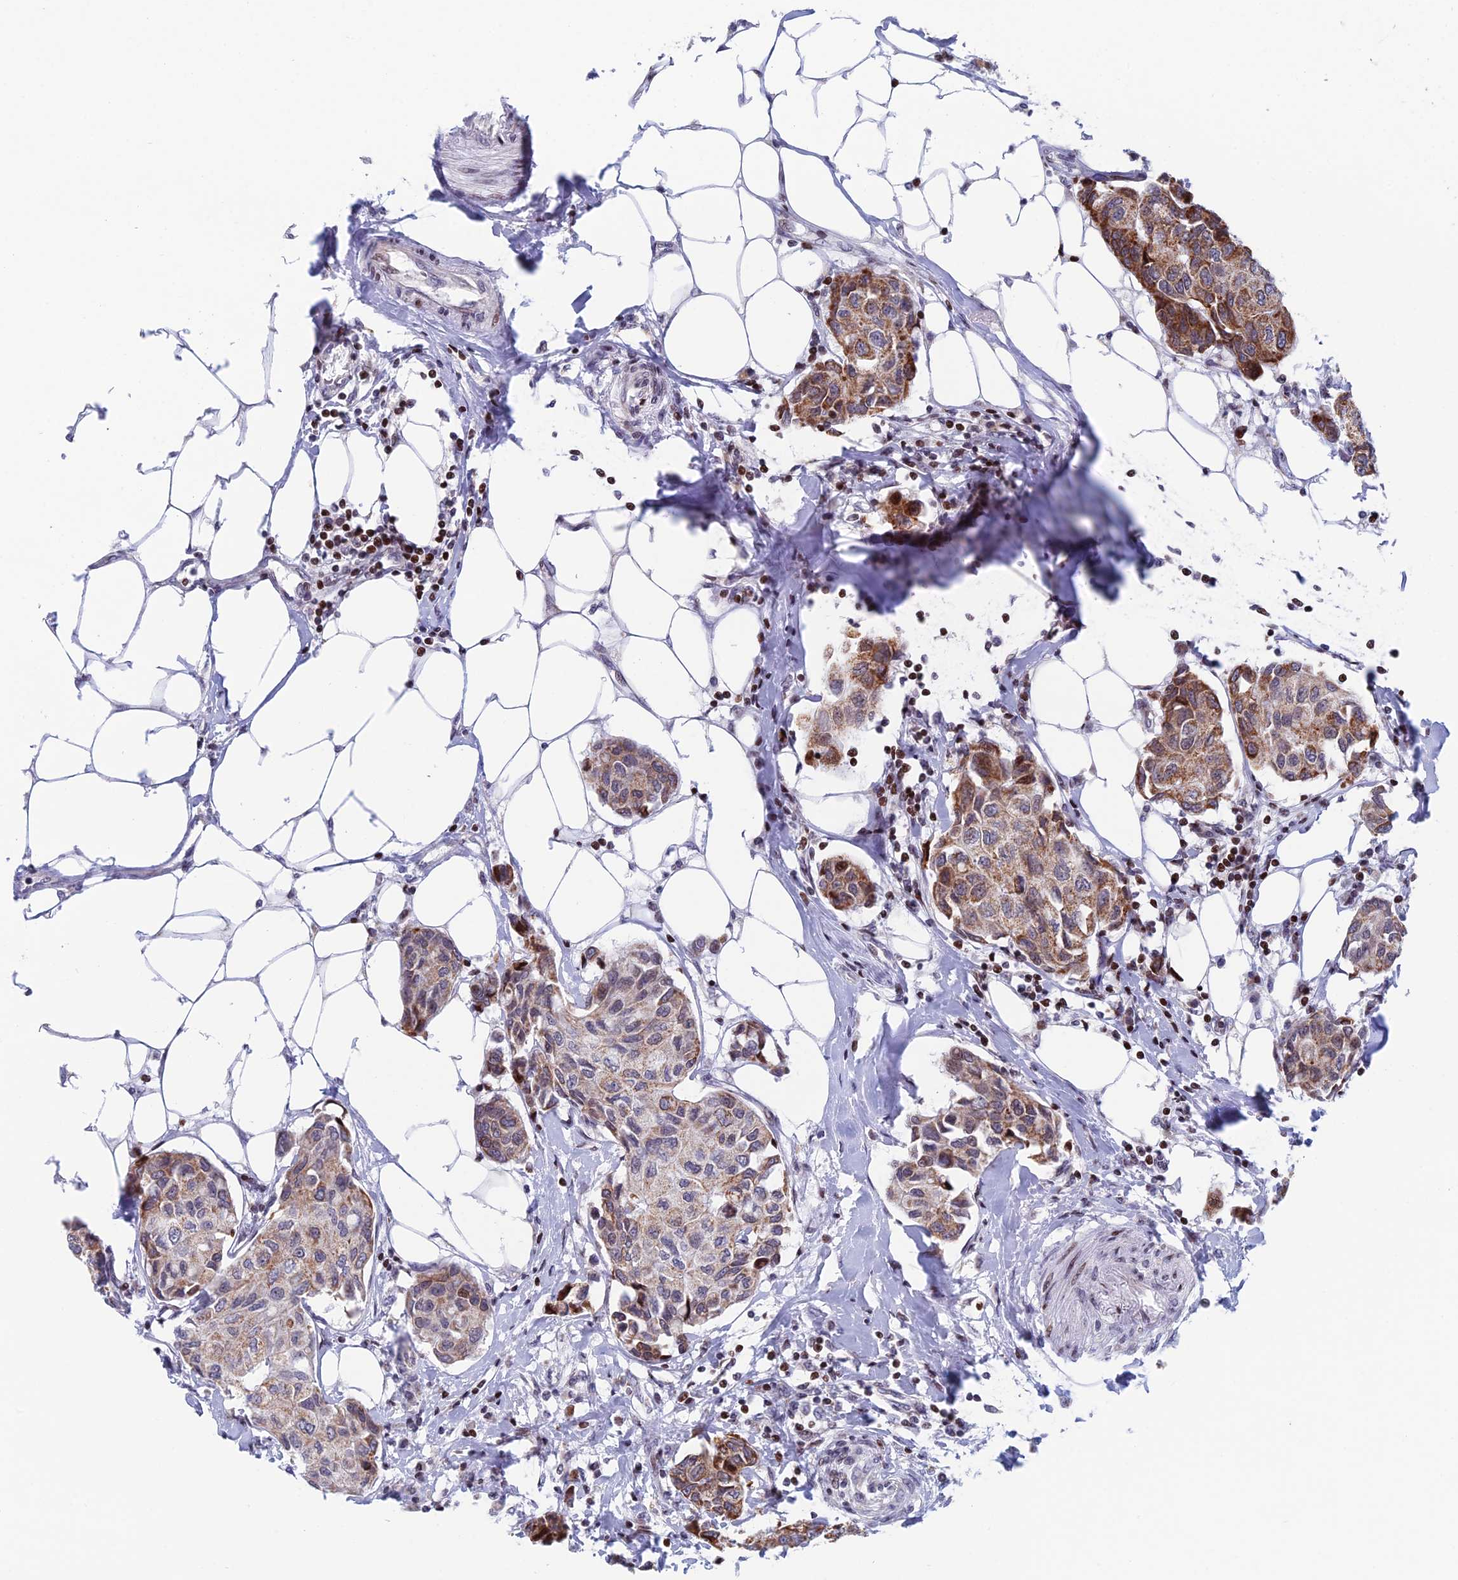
{"staining": {"intensity": "moderate", "quantity": ">75%", "location": "cytoplasmic/membranous"}, "tissue": "breast cancer", "cell_type": "Tumor cells", "image_type": "cancer", "snomed": [{"axis": "morphology", "description": "Duct carcinoma"}, {"axis": "topography", "description": "Breast"}], "caption": "Immunohistochemical staining of breast cancer (intraductal carcinoma) reveals medium levels of moderate cytoplasmic/membranous positivity in approximately >75% of tumor cells.", "gene": "AFF3", "patient": {"sex": "female", "age": 80}}